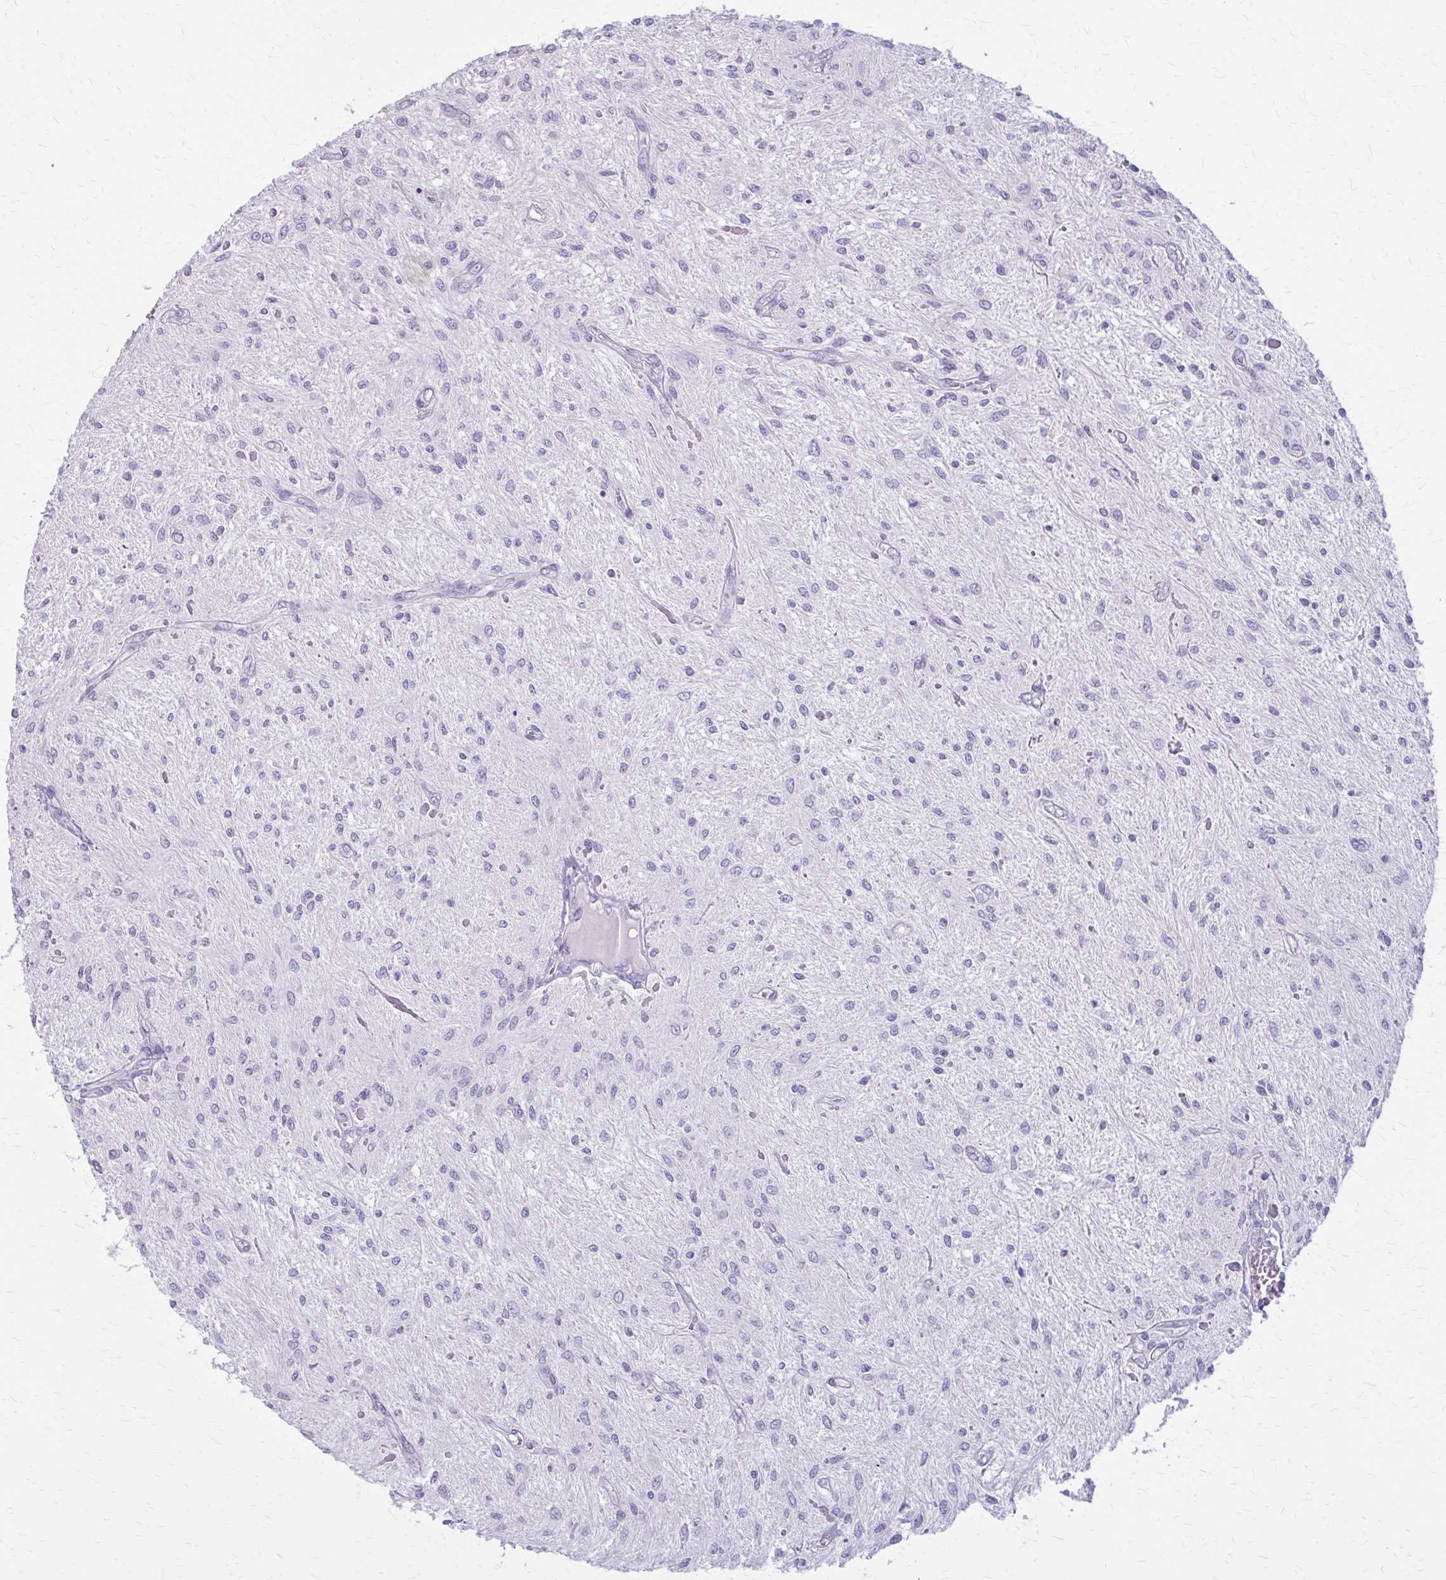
{"staining": {"intensity": "negative", "quantity": "none", "location": "none"}, "tissue": "glioma", "cell_type": "Tumor cells", "image_type": "cancer", "snomed": [{"axis": "morphology", "description": "Glioma, malignant, Low grade"}, {"axis": "topography", "description": "Cerebellum"}], "caption": "IHC of human glioma displays no staining in tumor cells. (DAB immunohistochemistry (IHC) visualized using brightfield microscopy, high magnification).", "gene": "CASQ2", "patient": {"sex": "female", "age": 14}}